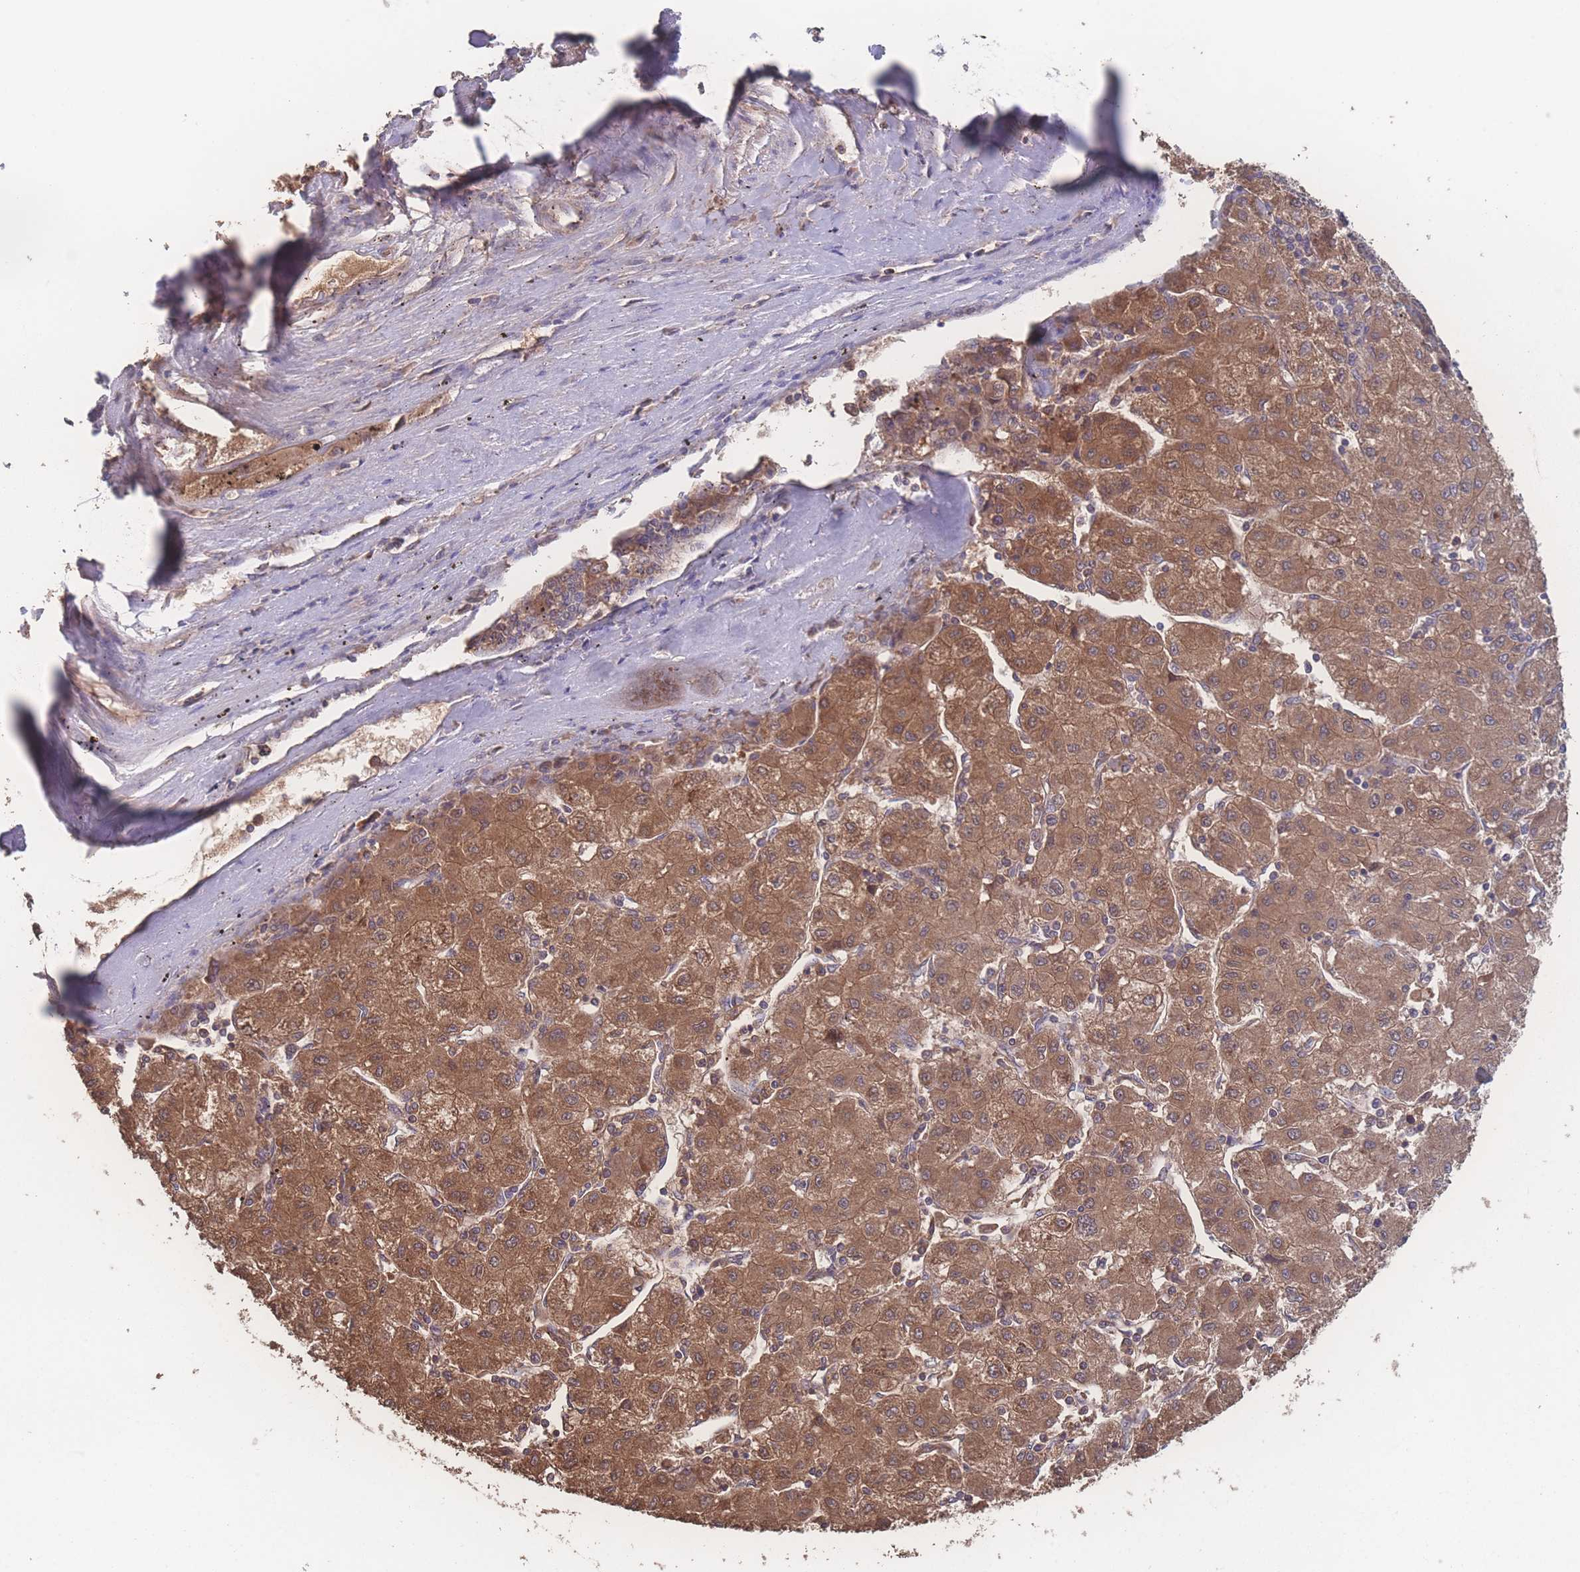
{"staining": {"intensity": "moderate", "quantity": ">75%", "location": "cytoplasmic/membranous"}, "tissue": "liver cancer", "cell_type": "Tumor cells", "image_type": "cancer", "snomed": [{"axis": "morphology", "description": "Carcinoma, Hepatocellular, NOS"}, {"axis": "topography", "description": "Liver"}], "caption": "Liver cancer stained with DAB immunohistochemistry shows medium levels of moderate cytoplasmic/membranous staining in about >75% of tumor cells.", "gene": "ATXN10", "patient": {"sex": "male", "age": 72}}